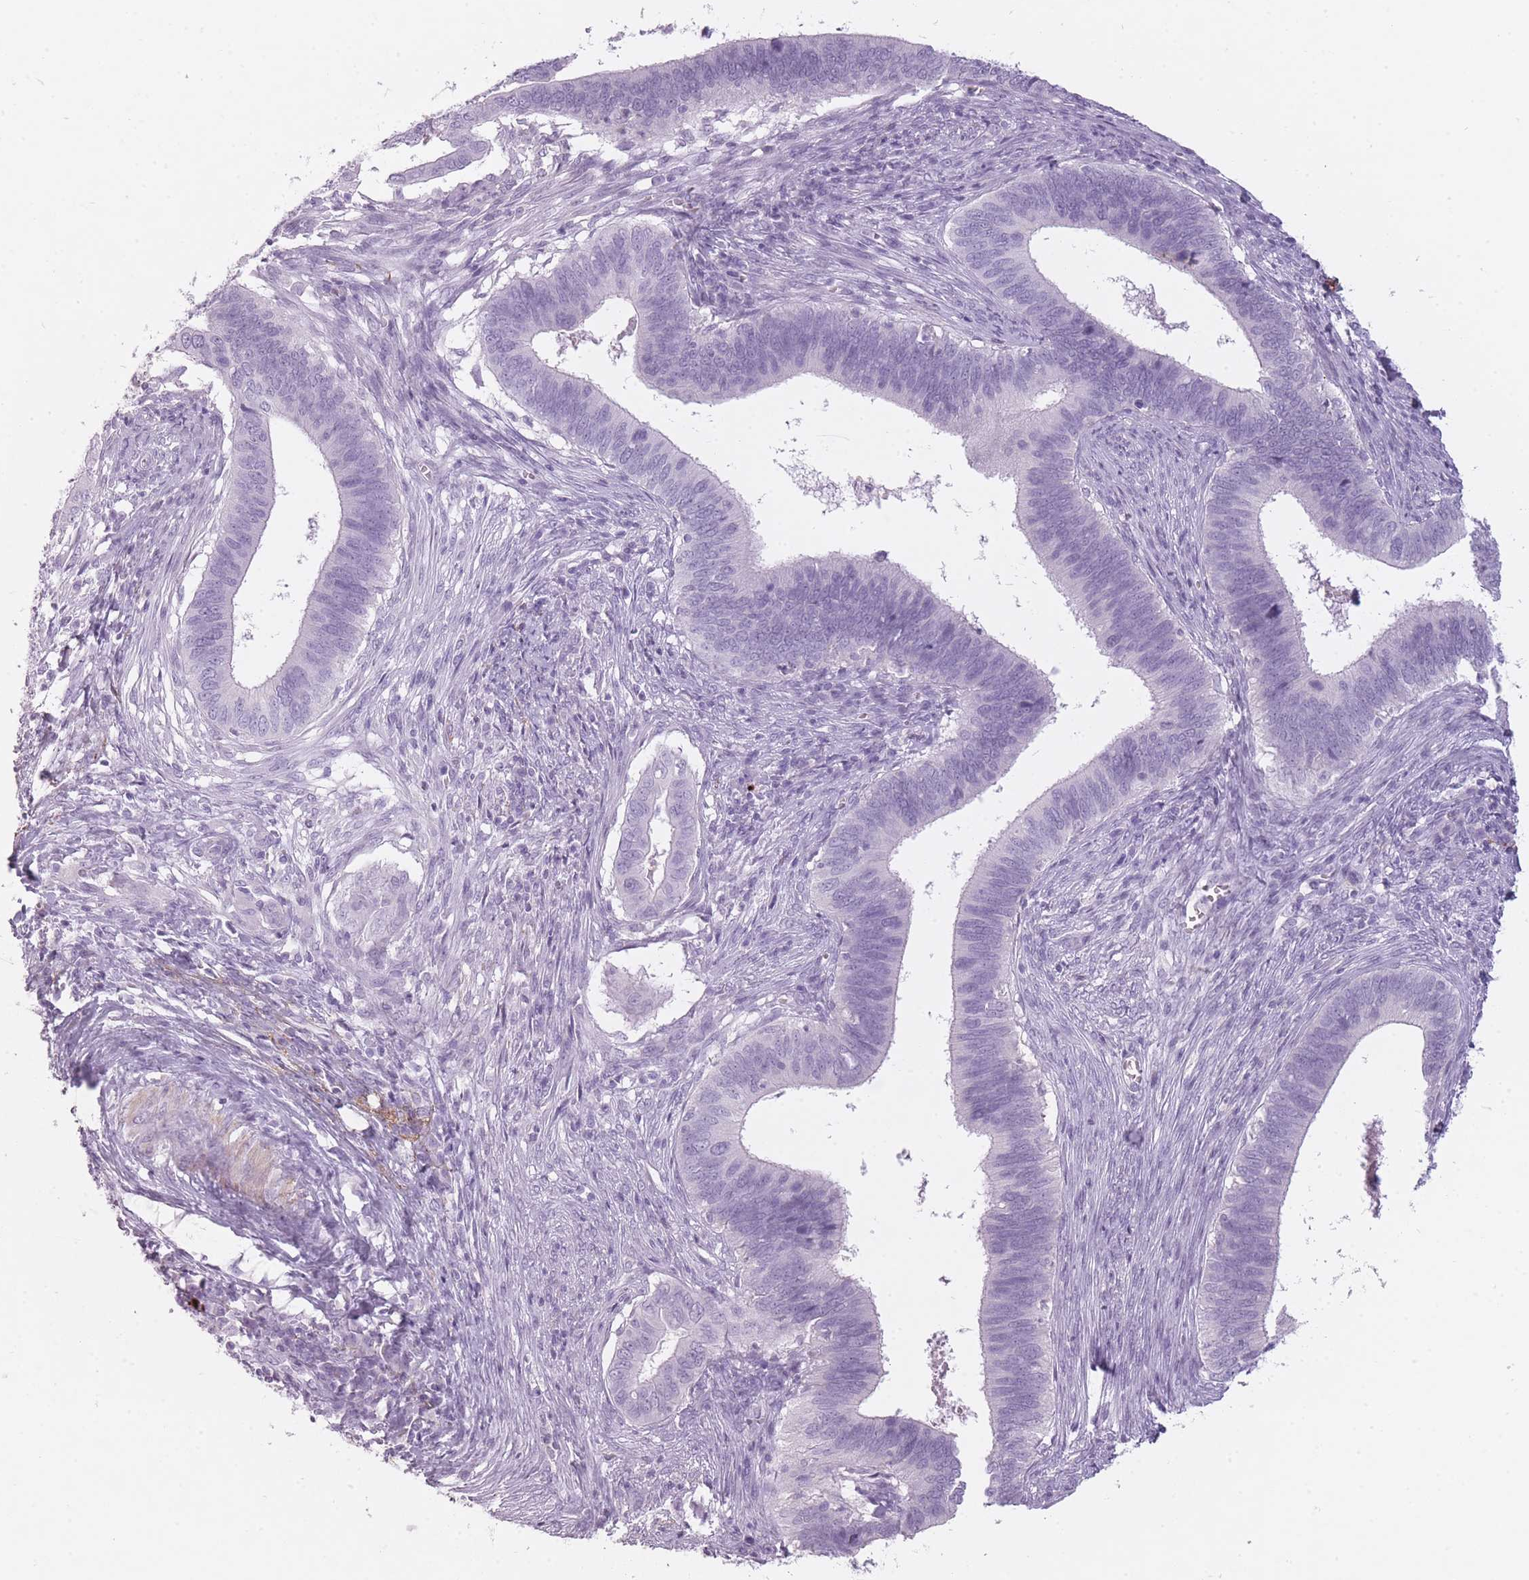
{"staining": {"intensity": "negative", "quantity": "none", "location": "none"}, "tissue": "cervical cancer", "cell_type": "Tumor cells", "image_type": "cancer", "snomed": [{"axis": "morphology", "description": "Adenocarcinoma, NOS"}, {"axis": "topography", "description": "Cervix"}], "caption": "Histopathology image shows no significant protein expression in tumor cells of cervical cancer.", "gene": "RFX4", "patient": {"sex": "female", "age": 42}}